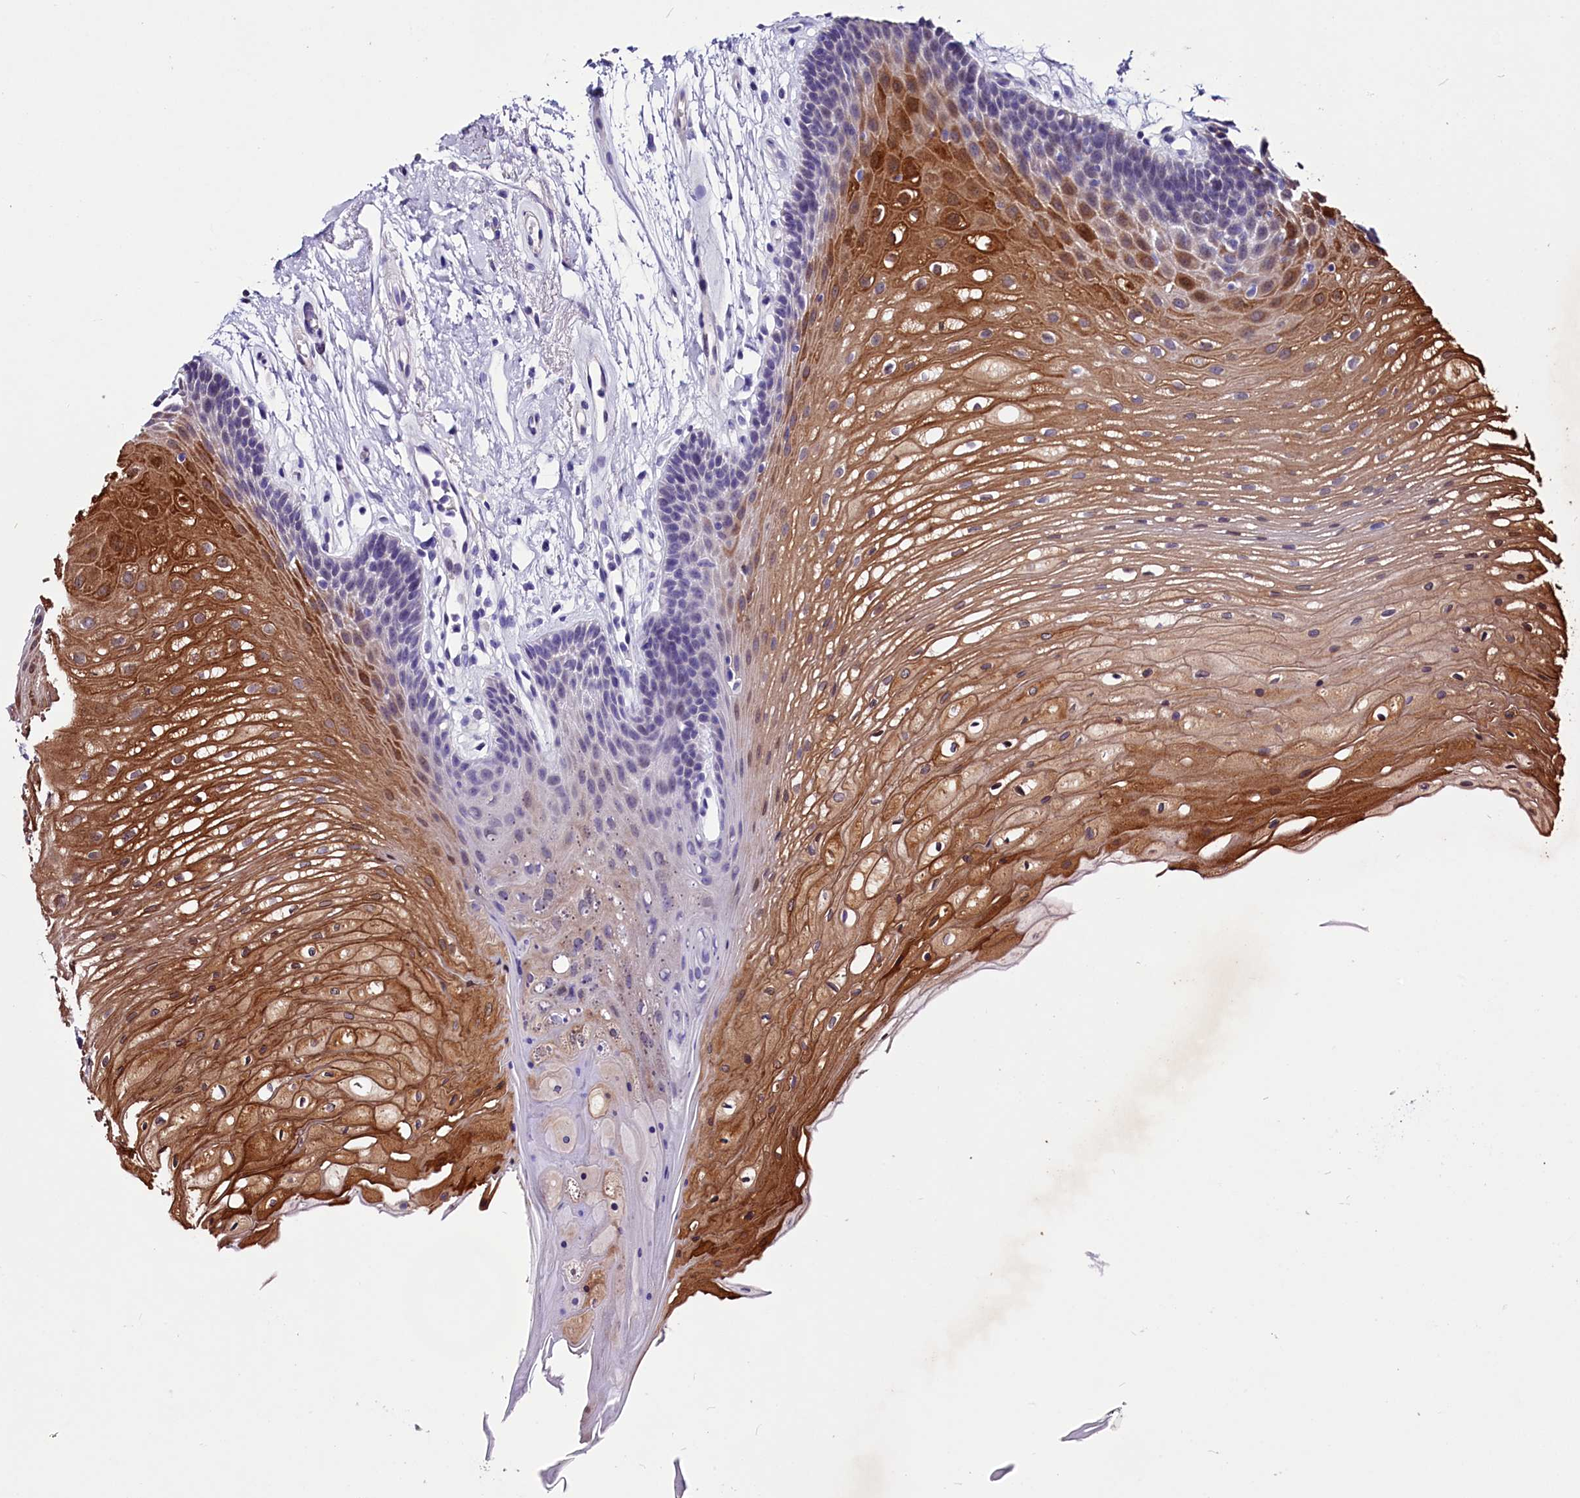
{"staining": {"intensity": "strong", "quantity": "<25%", "location": "cytoplasmic/membranous"}, "tissue": "oral mucosa", "cell_type": "Squamous epithelial cells", "image_type": "normal", "snomed": [{"axis": "morphology", "description": "Normal tissue, NOS"}, {"axis": "topography", "description": "Oral tissue"}], "caption": "Immunohistochemistry (IHC) of unremarkable human oral mucosa demonstrates medium levels of strong cytoplasmic/membranous staining in about <25% of squamous epithelial cells.", "gene": "SCD5", "patient": {"sex": "female", "age": 80}}